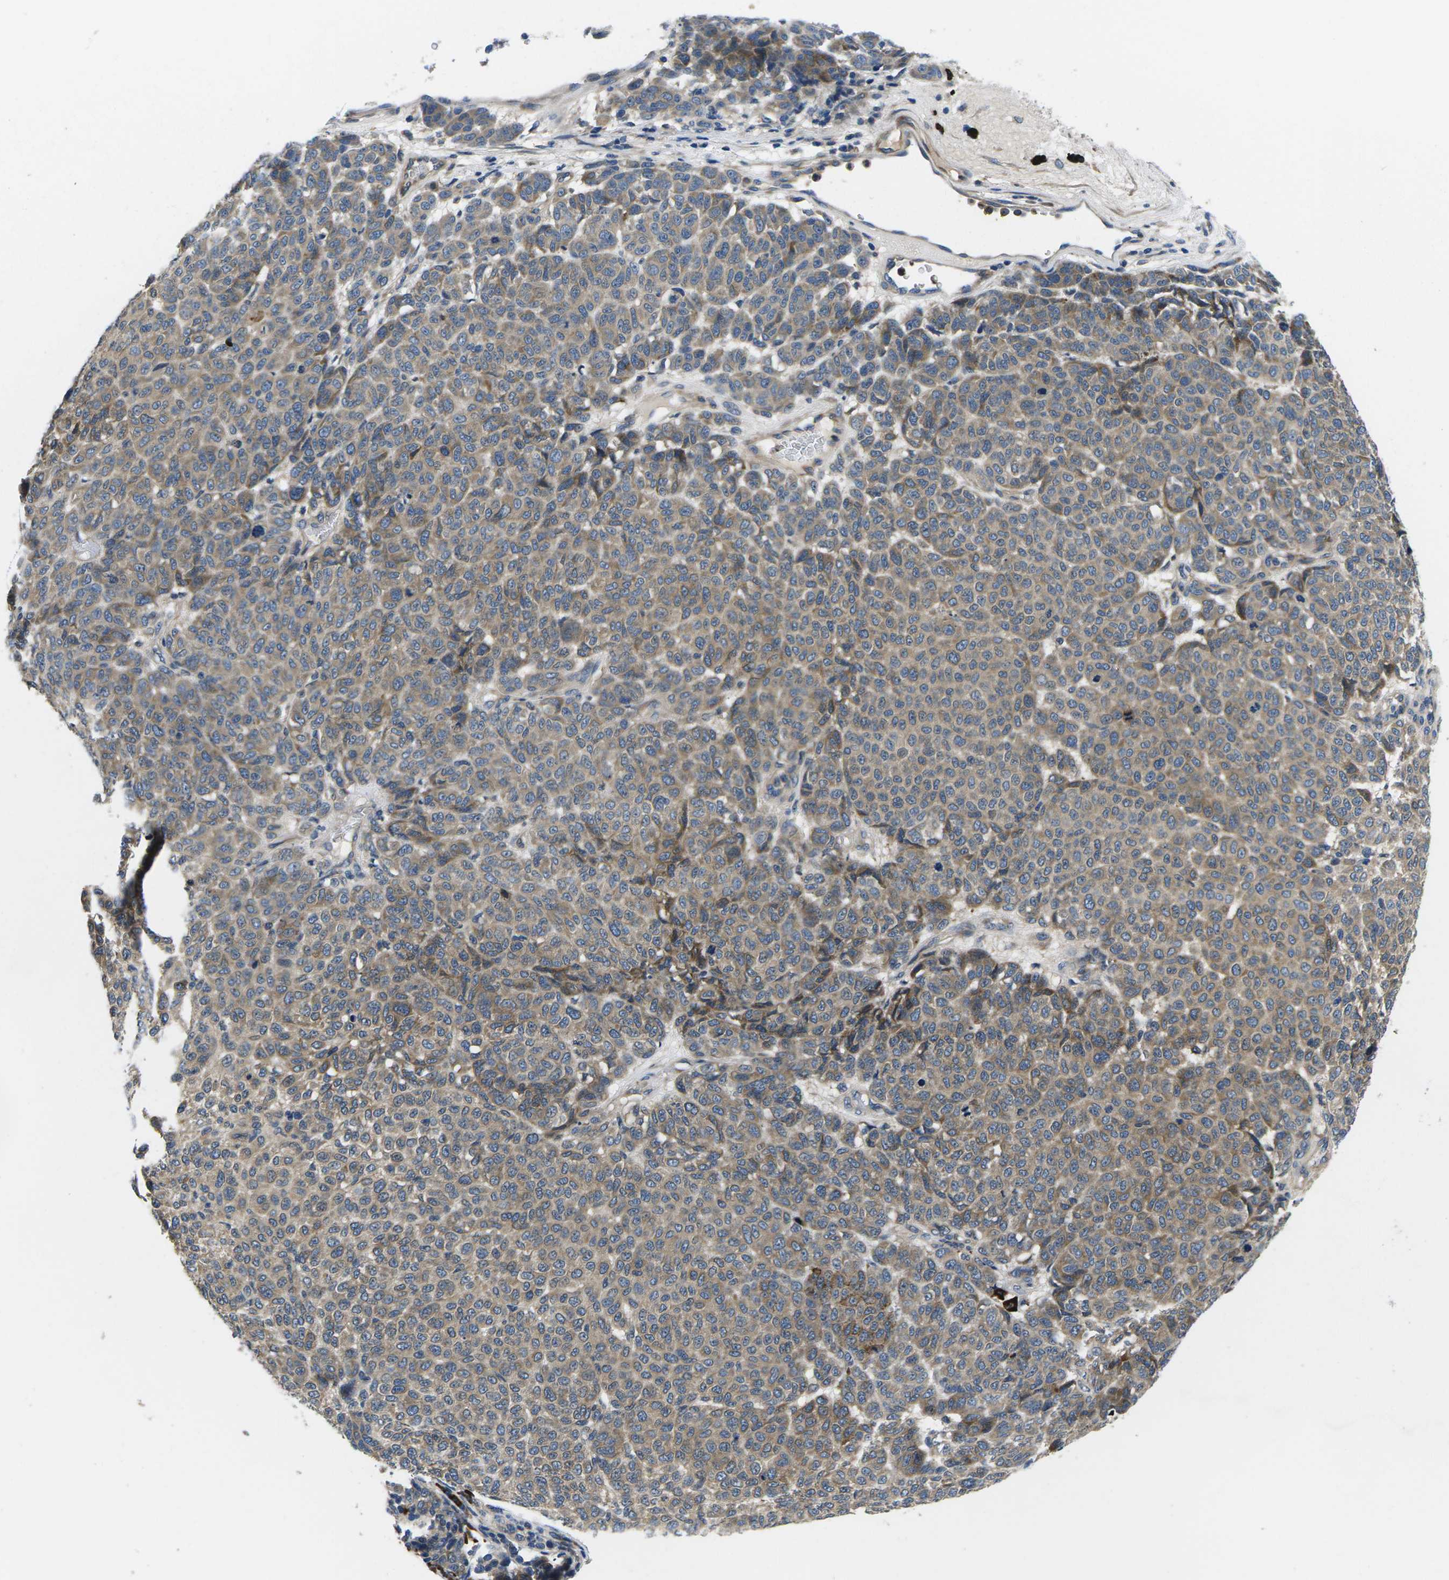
{"staining": {"intensity": "moderate", "quantity": ">75%", "location": "cytoplasmic/membranous"}, "tissue": "melanoma", "cell_type": "Tumor cells", "image_type": "cancer", "snomed": [{"axis": "morphology", "description": "Malignant melanoma, NOS"}, {"axis": "topography", "description": "Skin"}], "caption": "Protein staining of melanoma tissue demonstrates moderate cytoplasmic/membranous positivity in about >75% of tumor cells.", "gene": "PLCE1", "patient": {"sex": "male", "age": 59}}